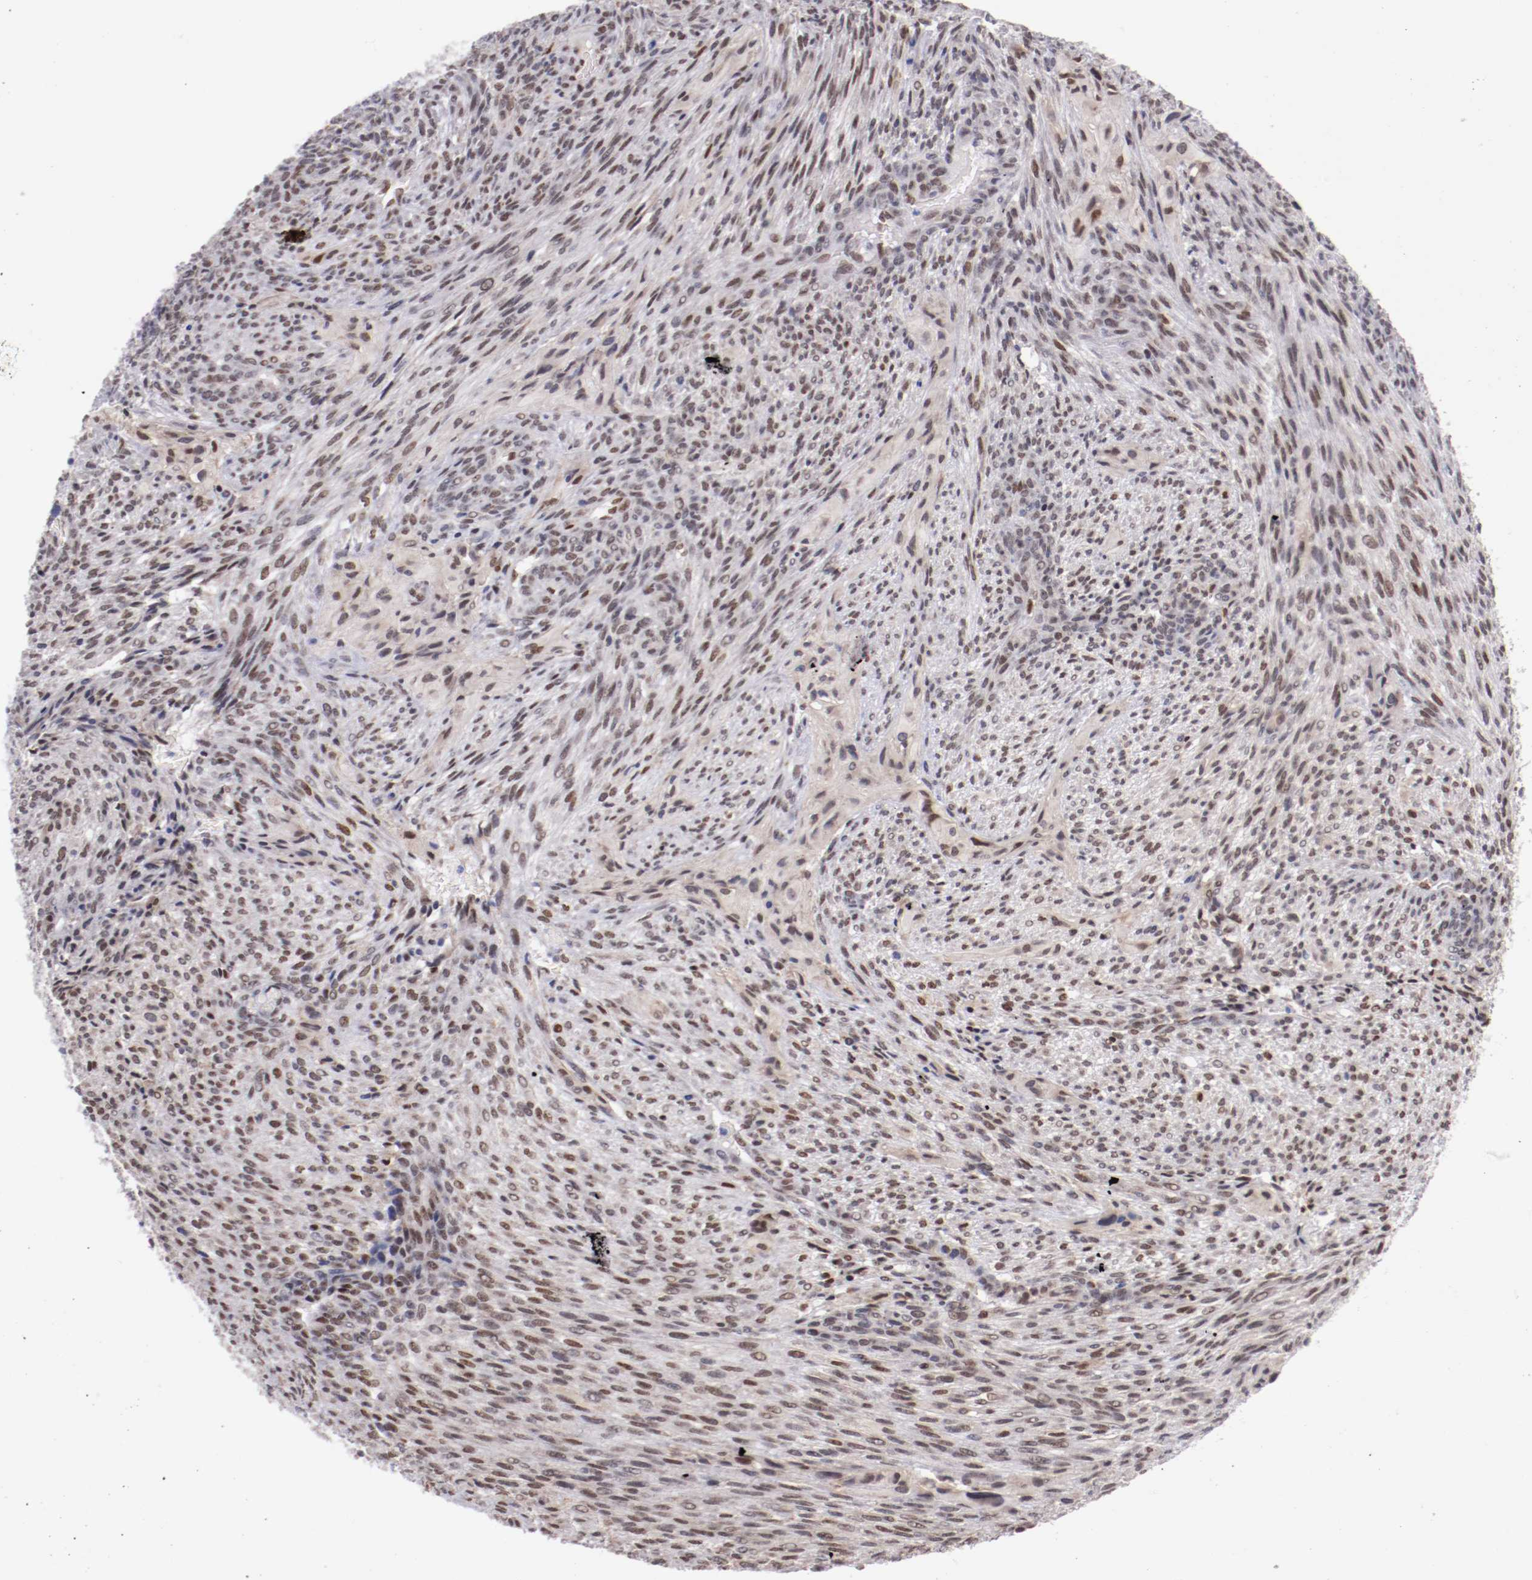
{"staining": {"intensity": "moderate", "quantity": "25%-75%", "location": "nuclear"}, "tissue": "glioma", "cell_type": "Tumor cells", "image_type": "cancer", "snomed": [{"axis": "morphology", "description": "Glioma, malignant, High grade"}, {"axis": "topography", "description": "Cerebral cortex"}], "caption": "Immunohistochemical staining of human malignant high-grade glioma shows medium levels of moderate nuclear protein expression in approximately 25%-75% of tumor cells.", "gene": "SRF", "patient": {"sex": "female", "age": 55}}